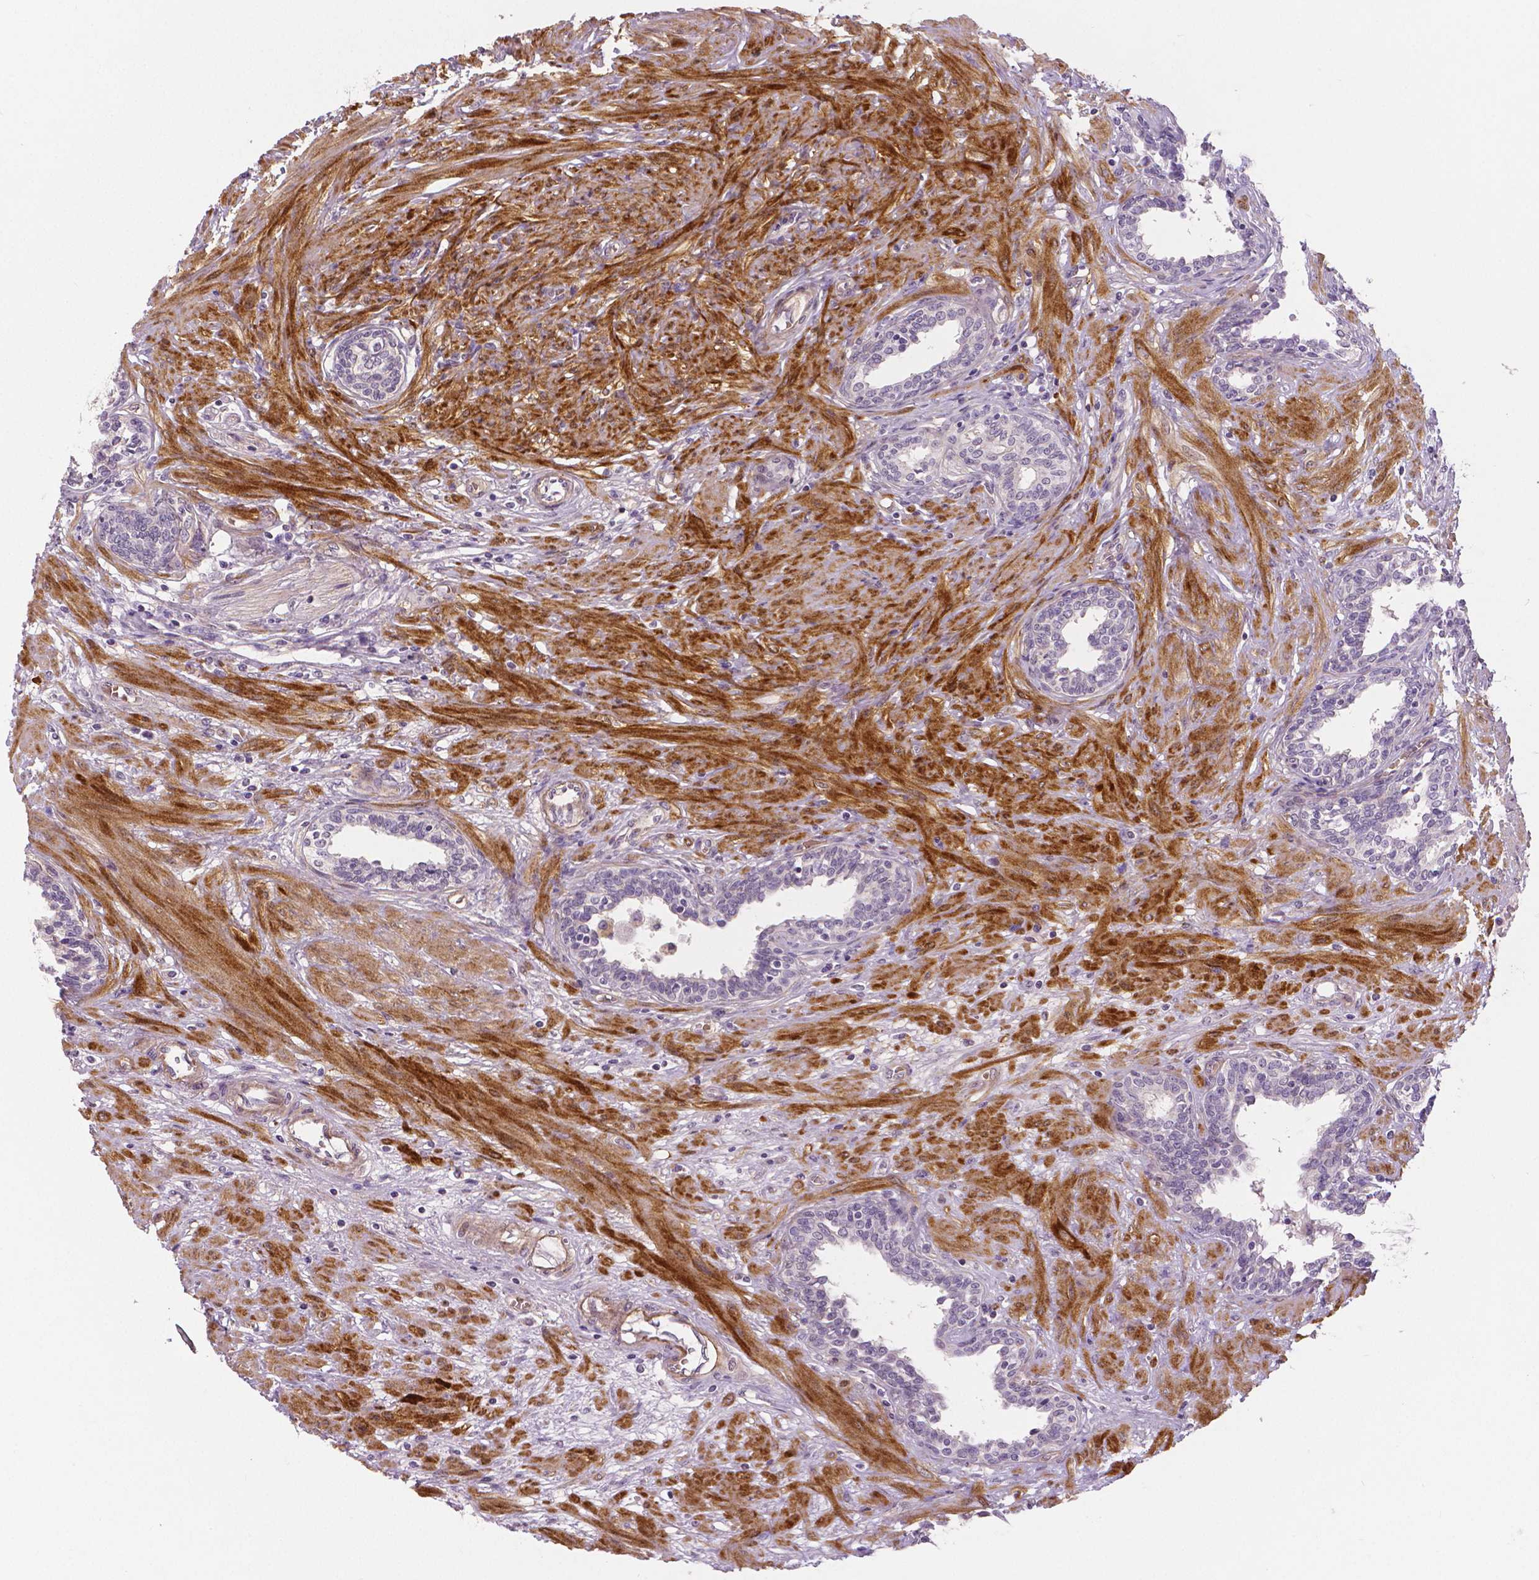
{"staining": {"intensity": "negative", "quantity": "none", "location": "none"}, "tissue": "prostate", "cell_type": "Glandular cells", "image_type": "normal", "snomed": [{"axis": "morphology", "description": "Normal tissue, NOS"}, {"axis": "topography", "description": "Prostate"}], "caption": "High magnification brightfield microscopy of benign prostate stained with DAB (3,3'-diaminobenzidine) (brown) and counterstained with hematoxylin (blue): glandular cells show no significant expression. The staining was performed using DAB (3,3'-diaminobenzidine) to visualize the protein expression in brown, while the nuclei were stained in blue with hematoxylin (Magnification: 20x).", "gene": "FLT1", "patient": {"sex": "male", "age": 55}}